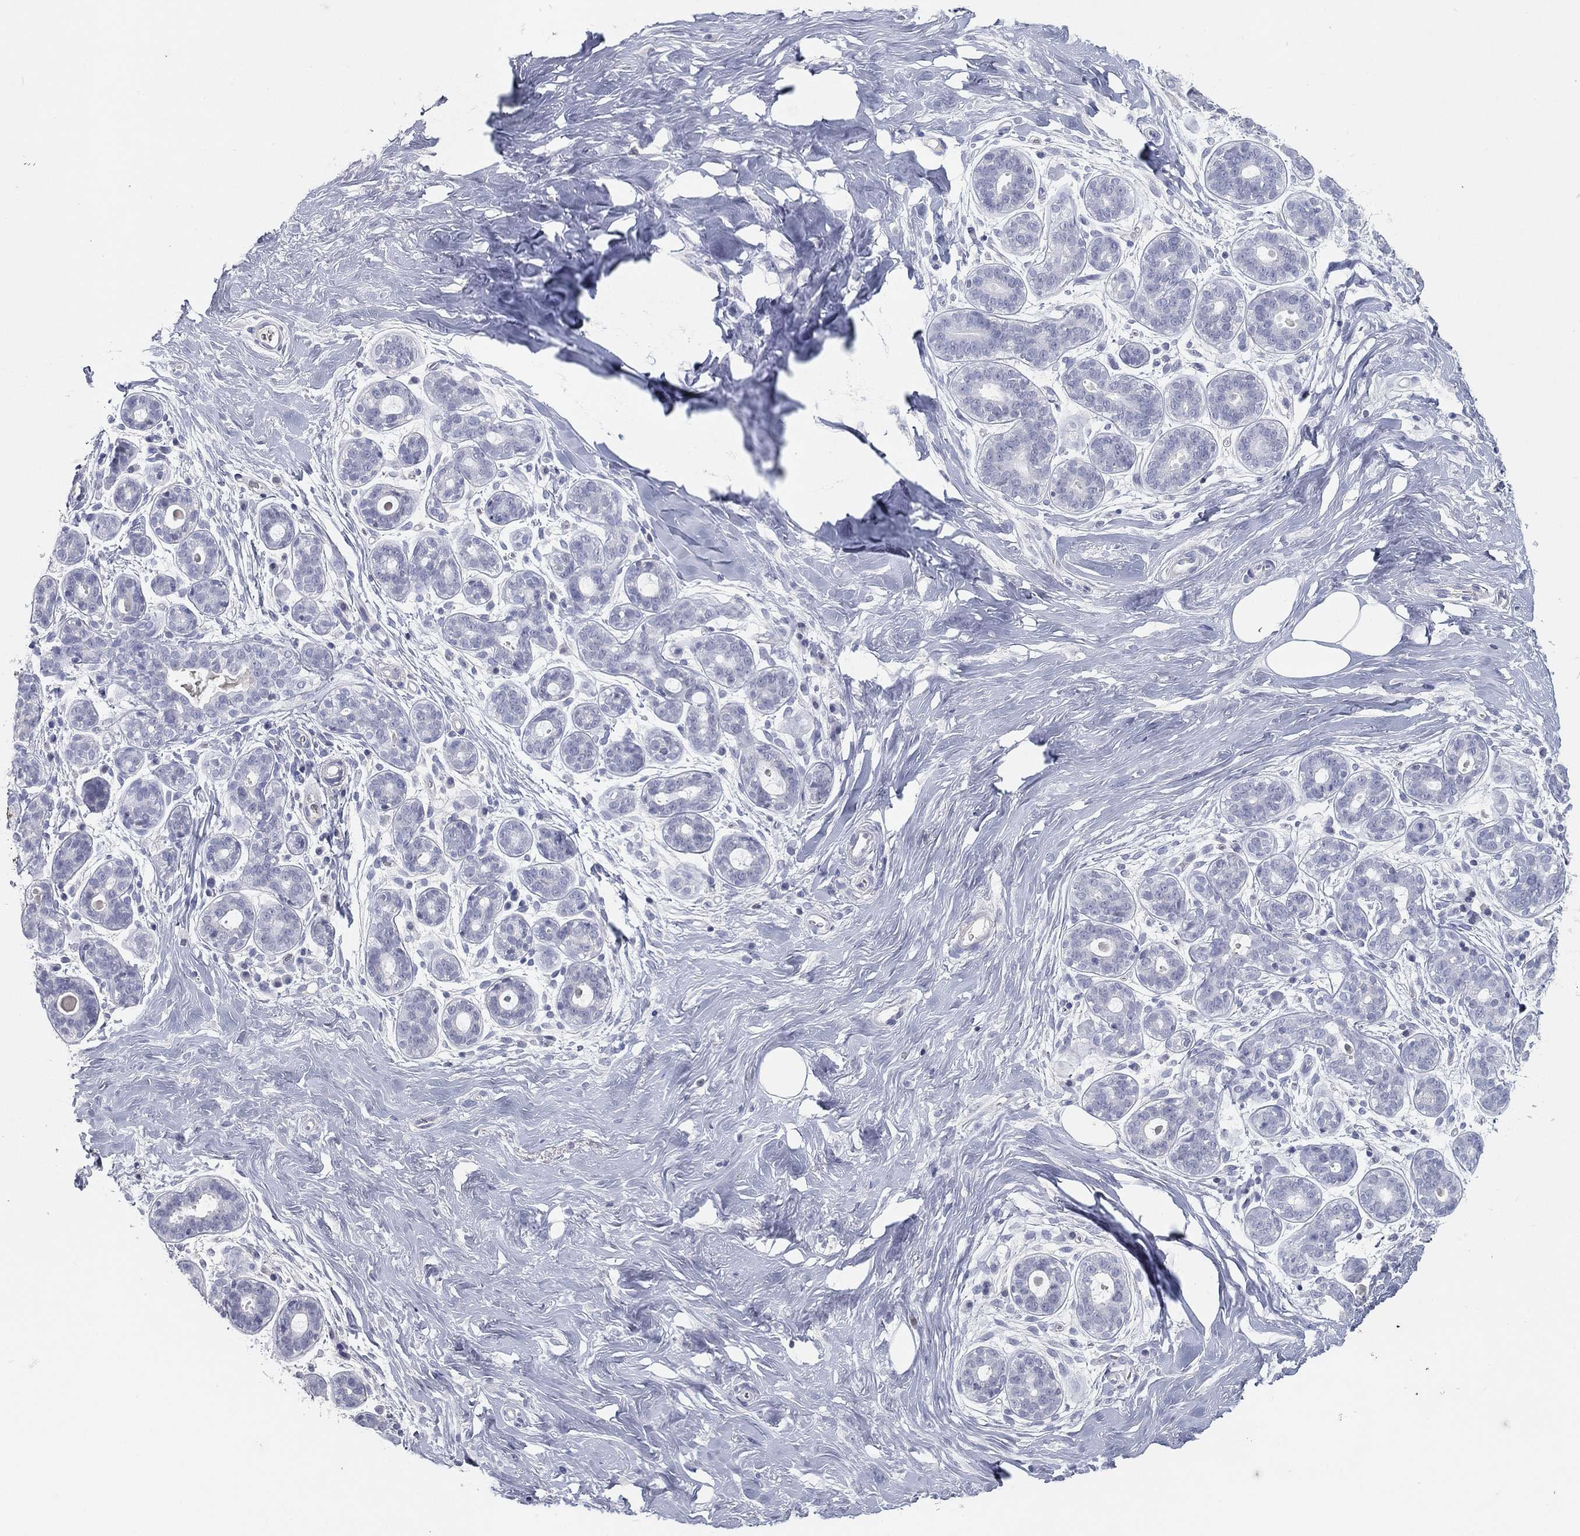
{"staining": {"intensity": "negative", "quantity": "none", "location": "none"}, "tissue": "breast", "cell_type": "Adipocytes", "image_type": "normal", "snomed": [{"axis": "morphology", "description": "Normal tissue, NOS"}, {"axis": "topography", "description": "Breast"}], "caption": "Immunohistochemistry (IHC) histopathology image of normal human breast stained for a protein (brown), which exhibits no staining in adipocytes.", "gene": "CPT1B", "patient": {"sex": "female", "age": 43}}